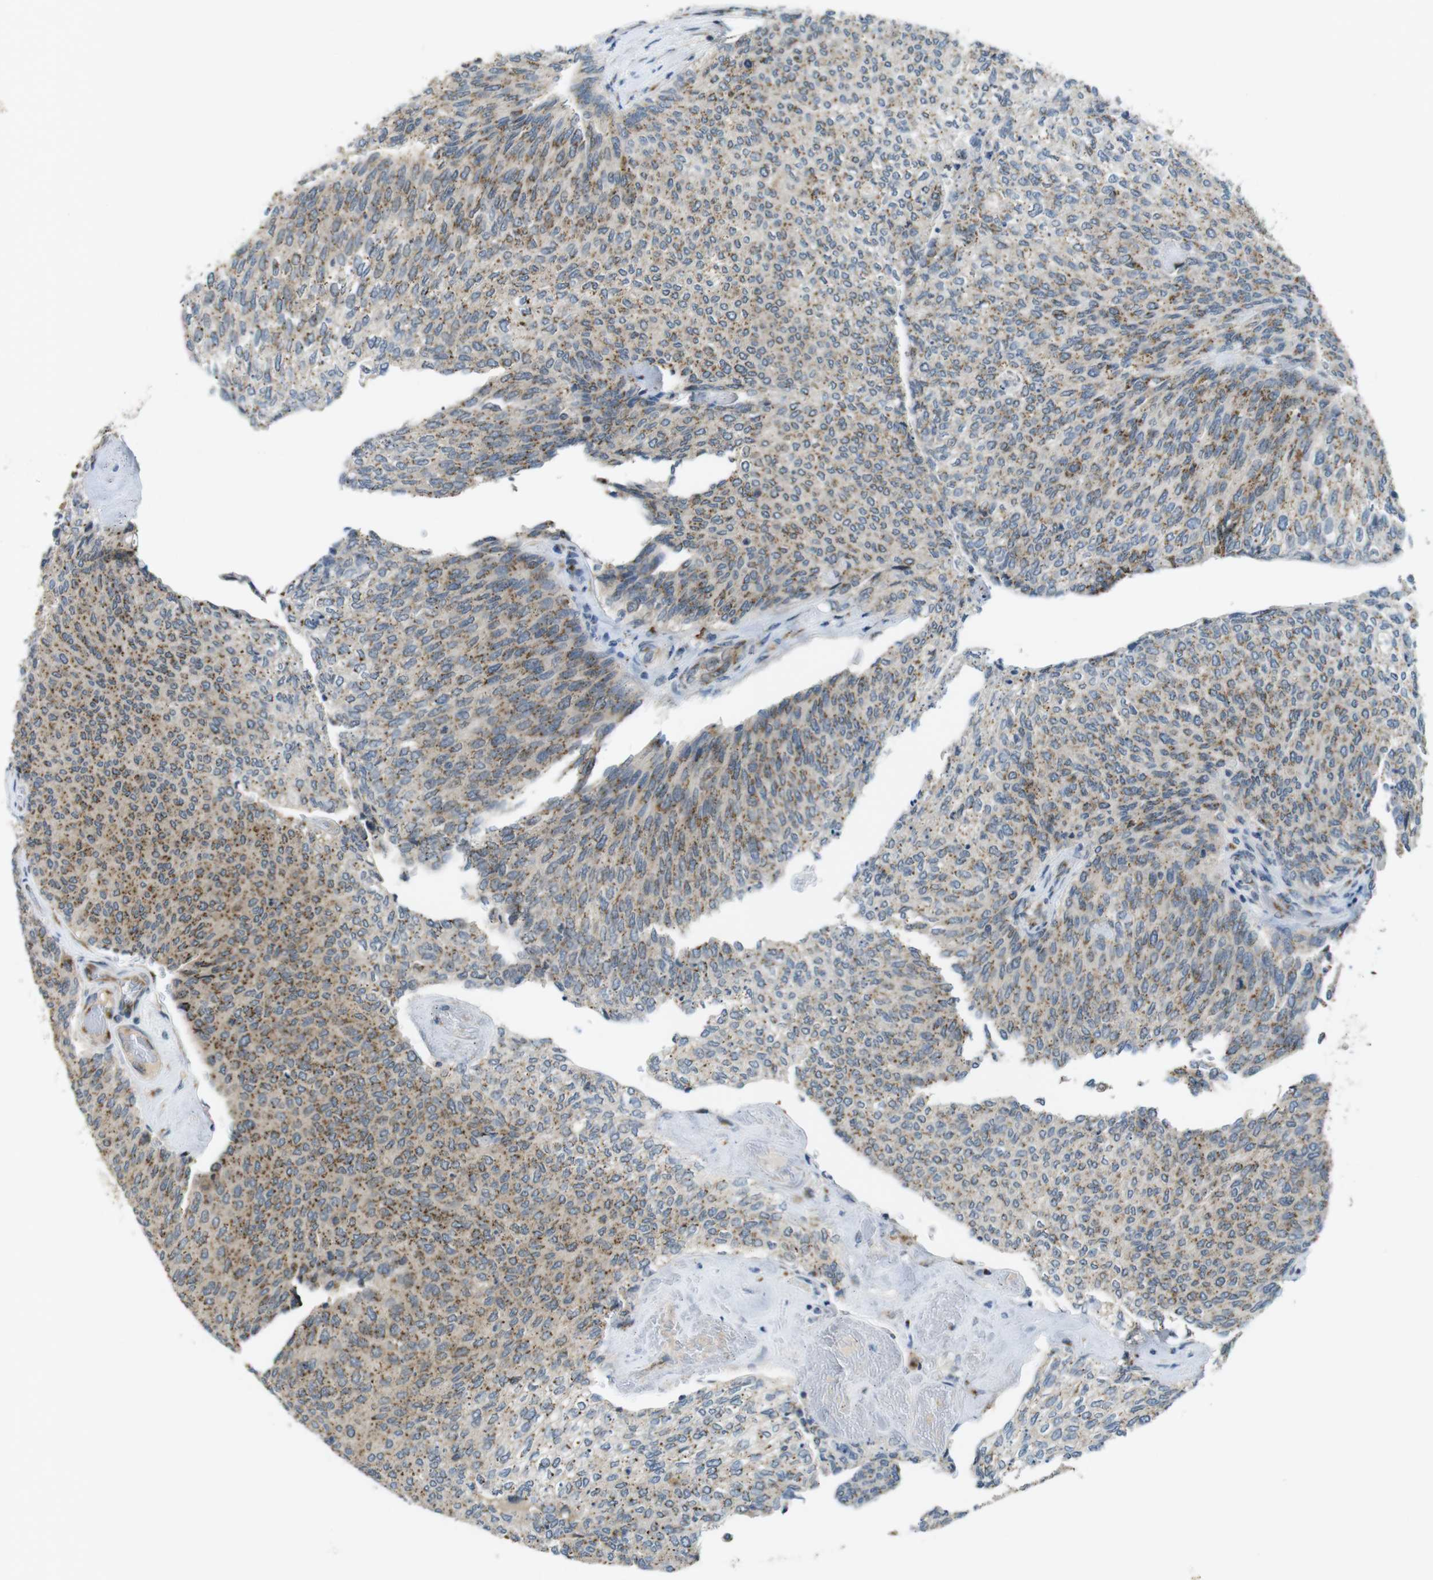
{"staining": {"intensity": "moderate", "quantity": ">75%", "location": "cytoplasmic/membranous"}, "tissue": "urothelial cancer", "cell_type": "Tumor cells", "image_type": "cancer", "snomed": [{"axis": "morphology", "description": "Urothelial carcinoma, Low grade"}, {"axis": "topography", "description": "Urinary bladder"}], "caption": "Low-grade urothelial carcinoma stained with IHC displays moderate cytoplasmic/membranous expression in approximately >75% of tumor cells.", "gene": "ZFPL1", "patient": {"sex": "female", "age": 79}}